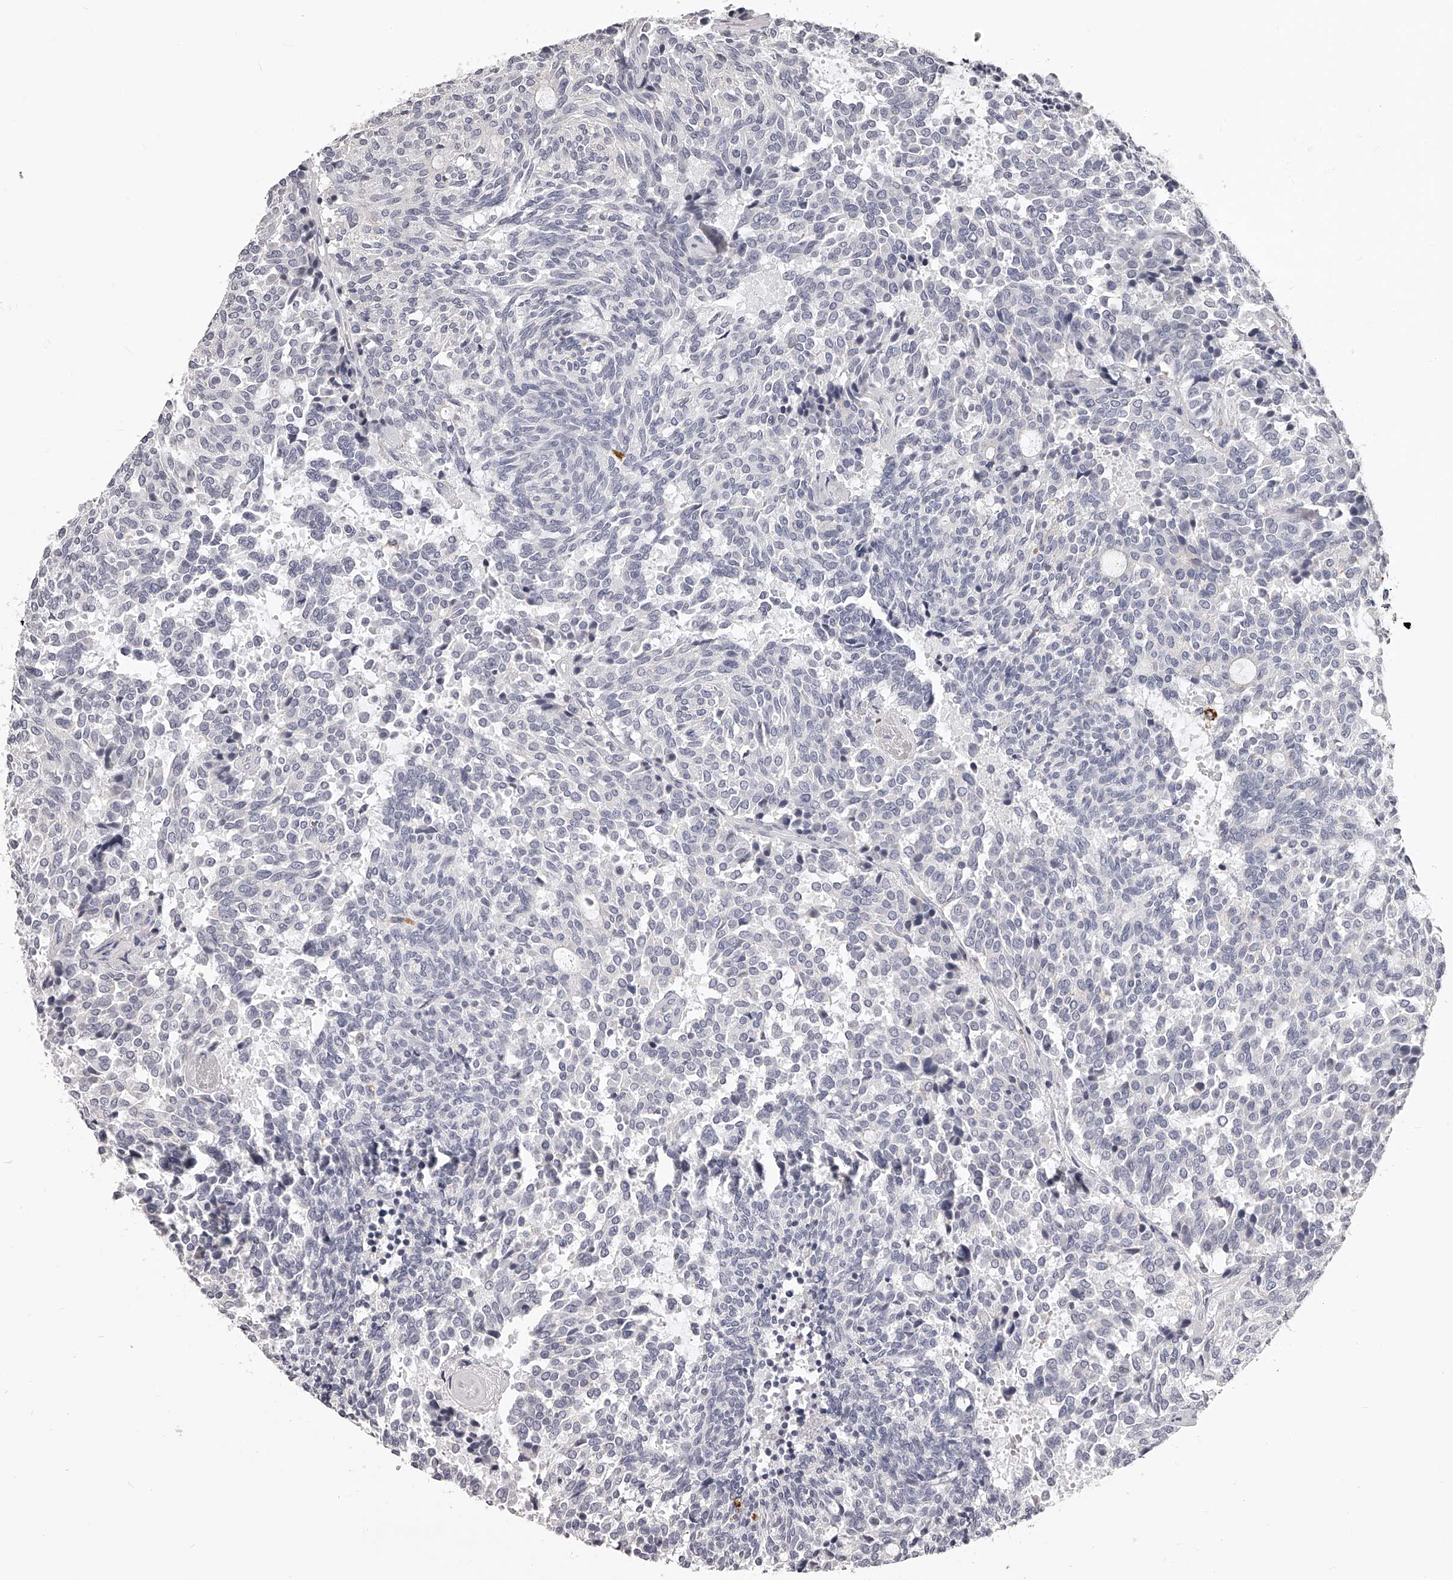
{"staining": {"intensity": "negative", "quantity": "none", "location": "none"}, "tissue": "carcinoid", "cell_type": "Tumor cells", "image_type": "cancer", "snomed": [{"axis": "morphology", "description": "Carcinoid, malignant, NOS"}, {"axis": "topography", "description": "Pancreas"}], "caption": "Protein analysis of carcinoid exhibits no significant staining in tumor cells.", "gene": "DMRT1", "patient": {"sex": "female", "age": 54}}